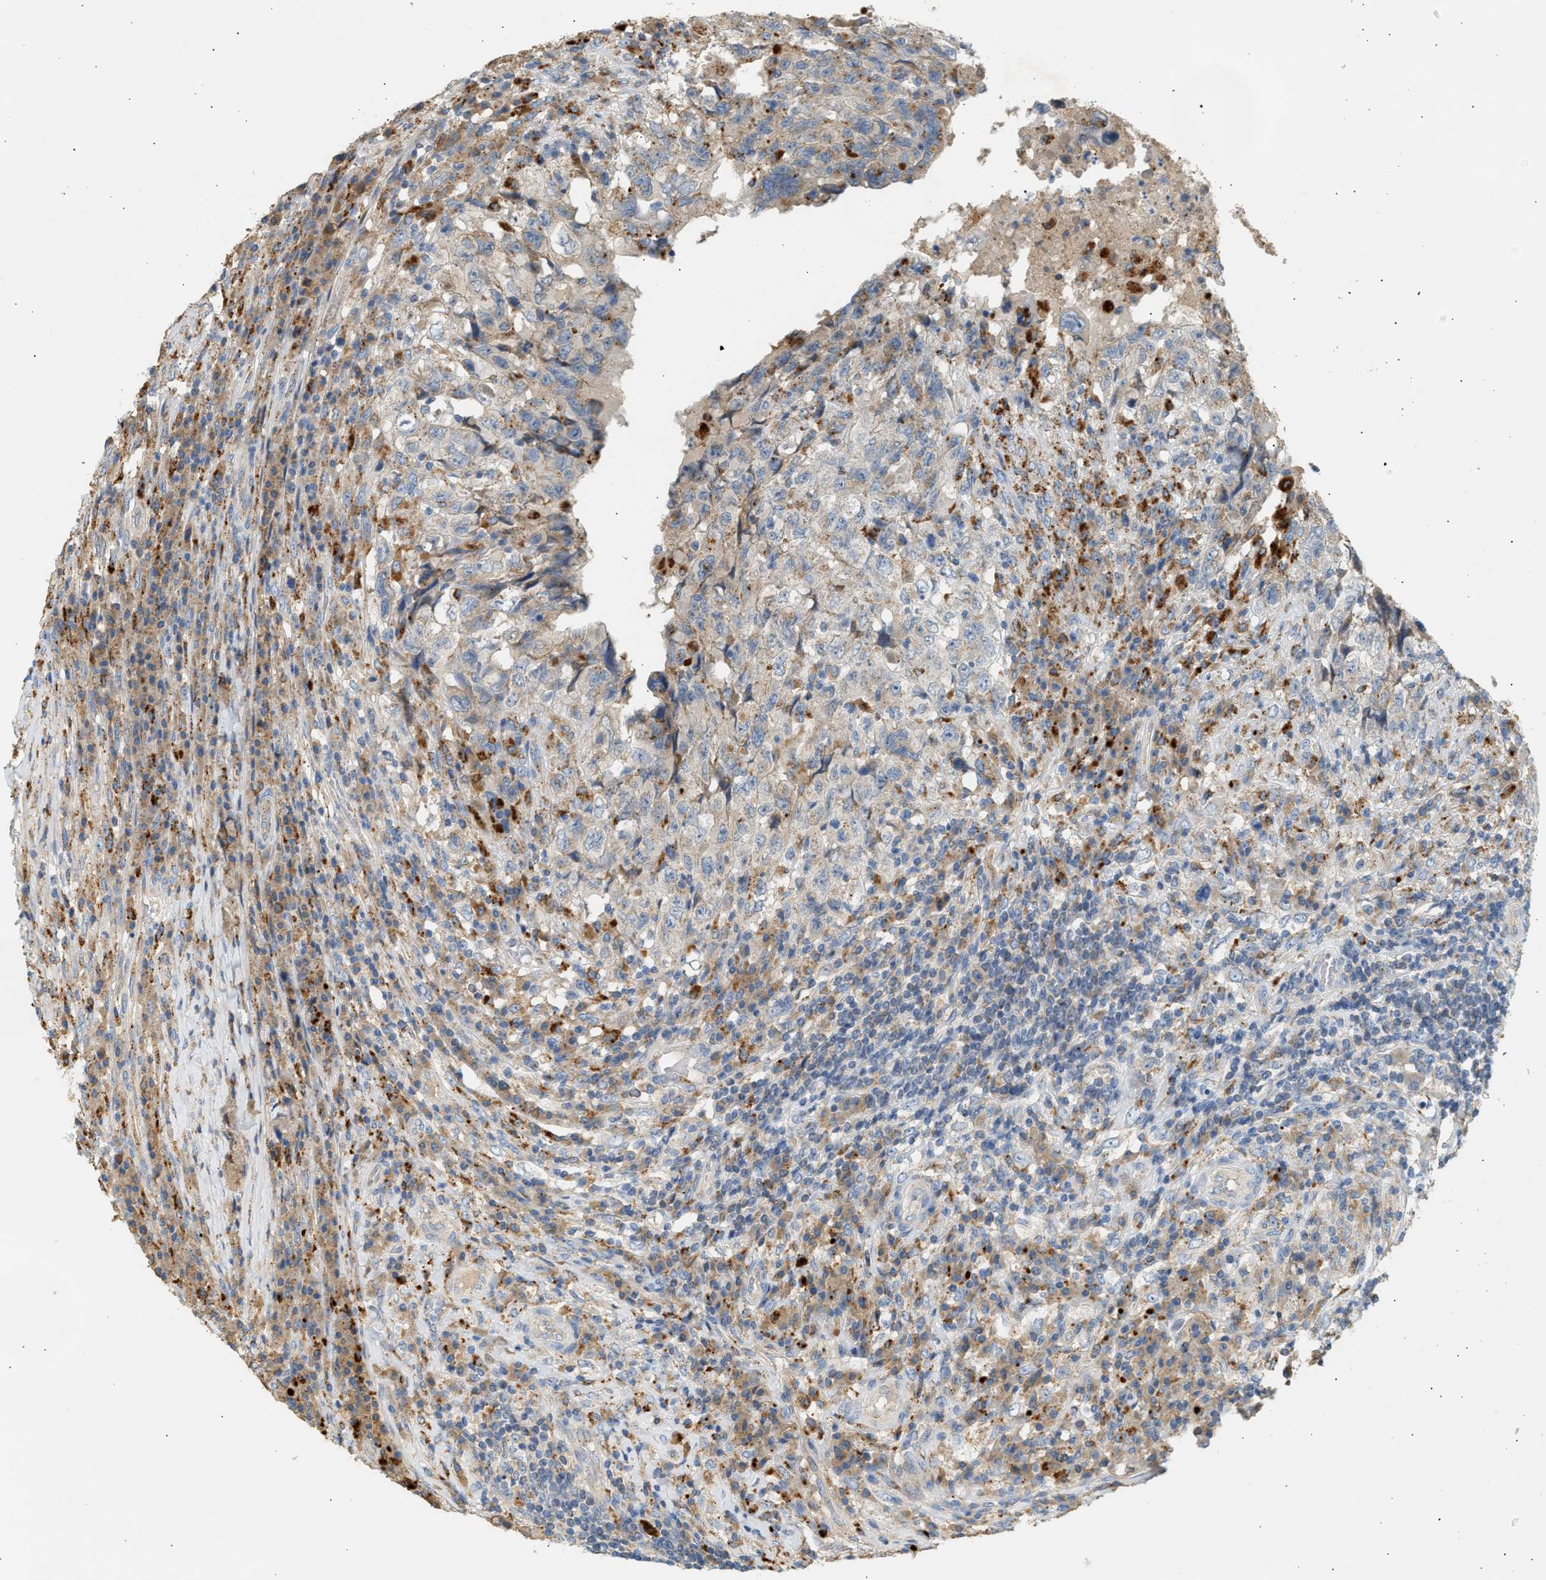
{"staining": {"intensity": "weak", "quantity": ">75%", "location": "cytoplasmic/membranous"}, "tissue": "testis cancer", "cell_type": "Tumor cells", "image_type": "cancer", "snomed": [{"axis": "morphology", "description": "Necrosis, NOS"}, {"axis": "morphology", "description": "Carcinoma, Embryonal, NOS"}, {"axis": "topography", "description": "Testis"}], "caption": "Tumor cells demonstrate low levels of weak cytoplasmic/membranous expression in about >75% of cells in testis cancer (embryonal carcinoma). (IHC, brightfield microscopy, high magnification).", "gene": "ENTHD1", "patient": {"sex": "male", "age": 19}}